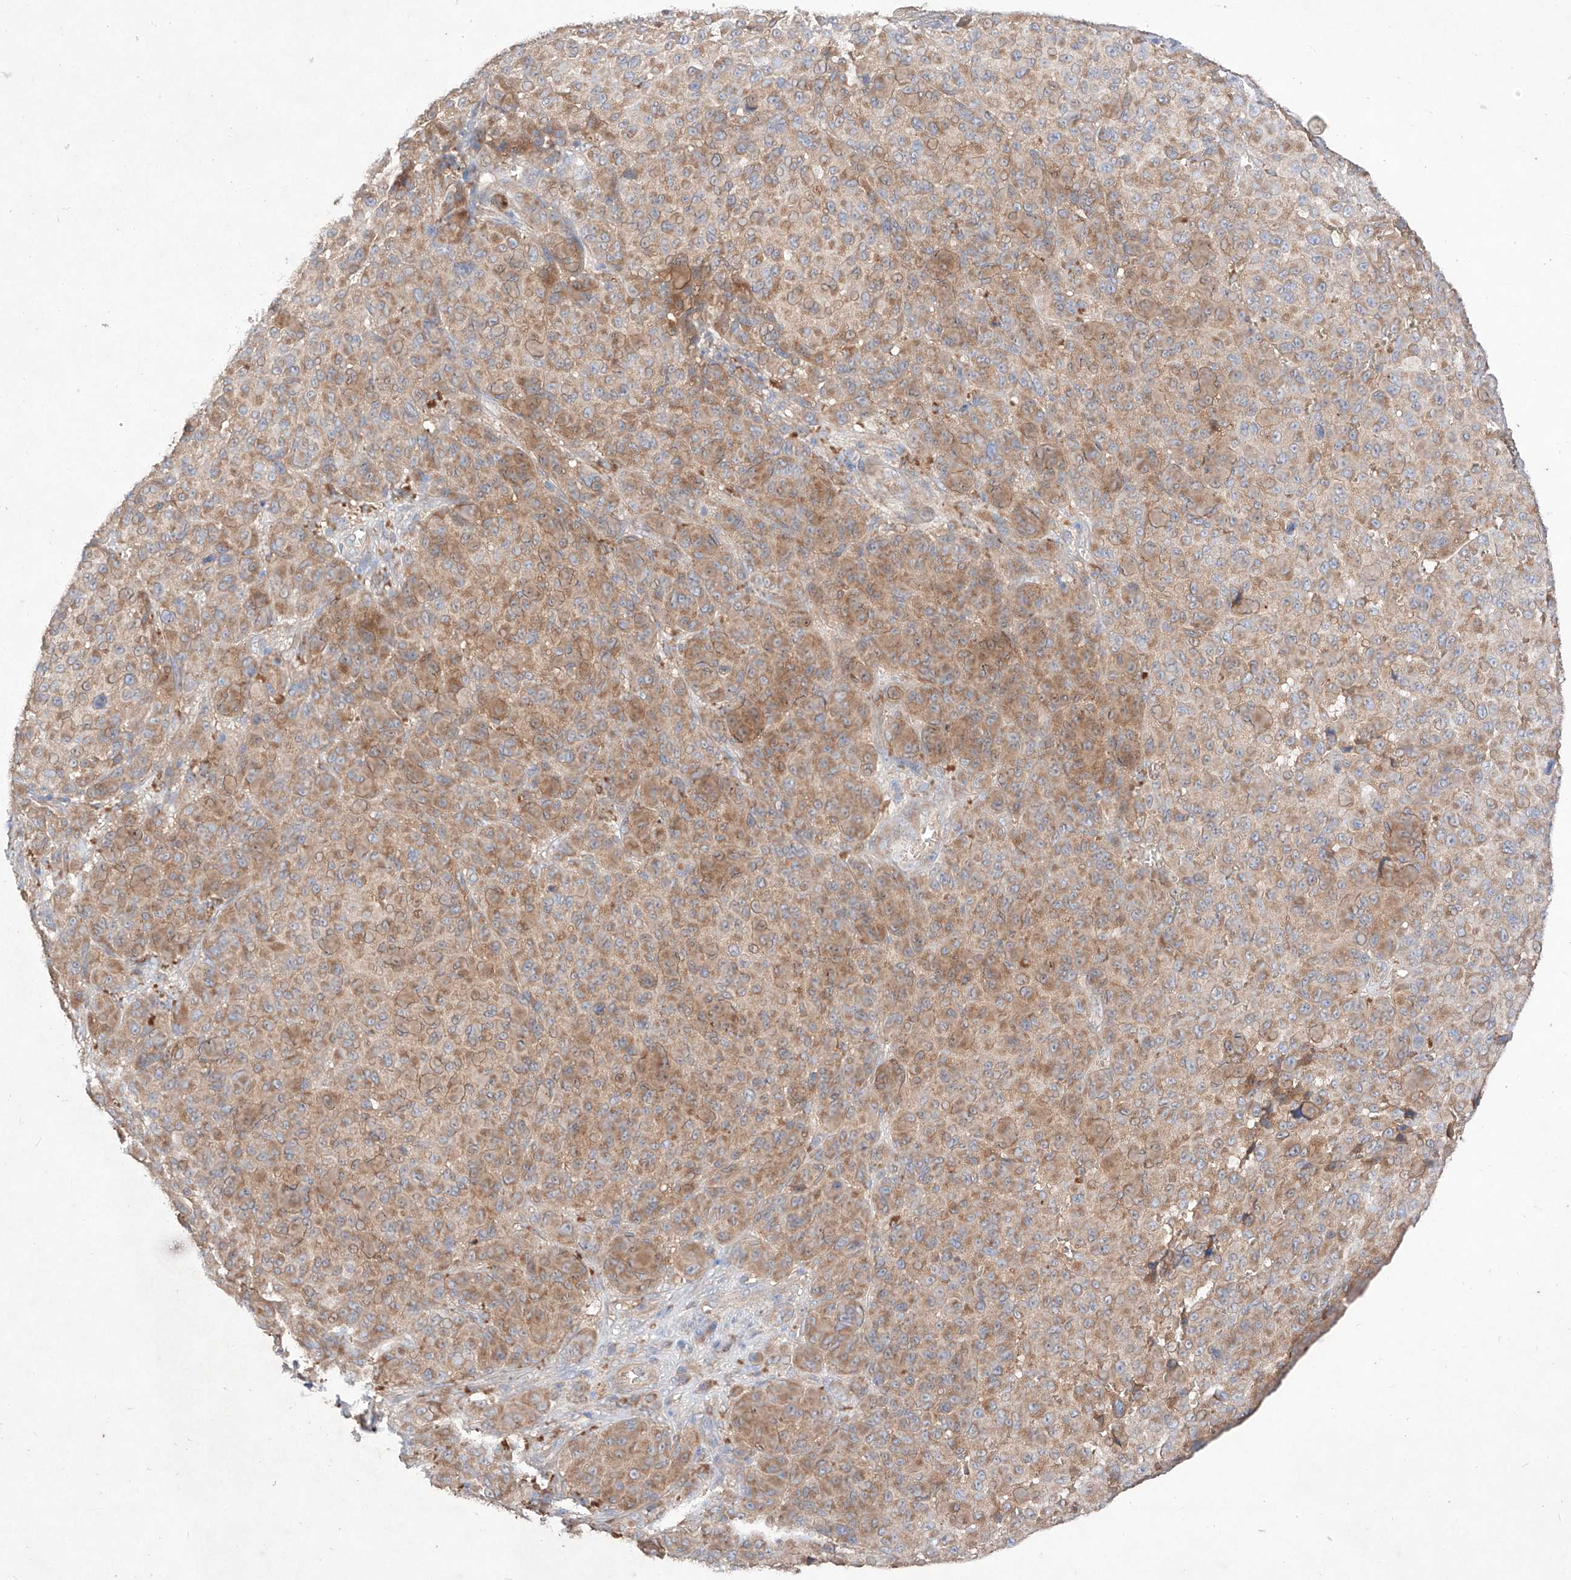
{"staining": {"intensity": "weak", "quantity": "25%-75%", "location": "cytoplasmic/membranous"}, "tissue": "melanoma", "cell_type": "Tumor cells", "image_type": "cancer", "snomed": [{"axis": "morphology", "description": "Malignant melanoma, NOS"}, {"axis": "topography", "description": "Skin"}], "caption": "Protein expression analysis of human malignant melanoma reveals weak cytoplasmic/membranous positivity in about 25%-75% of tumor cells. (Stains: DAB (3,3'-diaminobenzidine) in brown, nuclei in blue, Microscopy: brightfield microscopy at high magnification).", "gene": "C6orf62", "patient": {"sex": "male", "age": 73}}